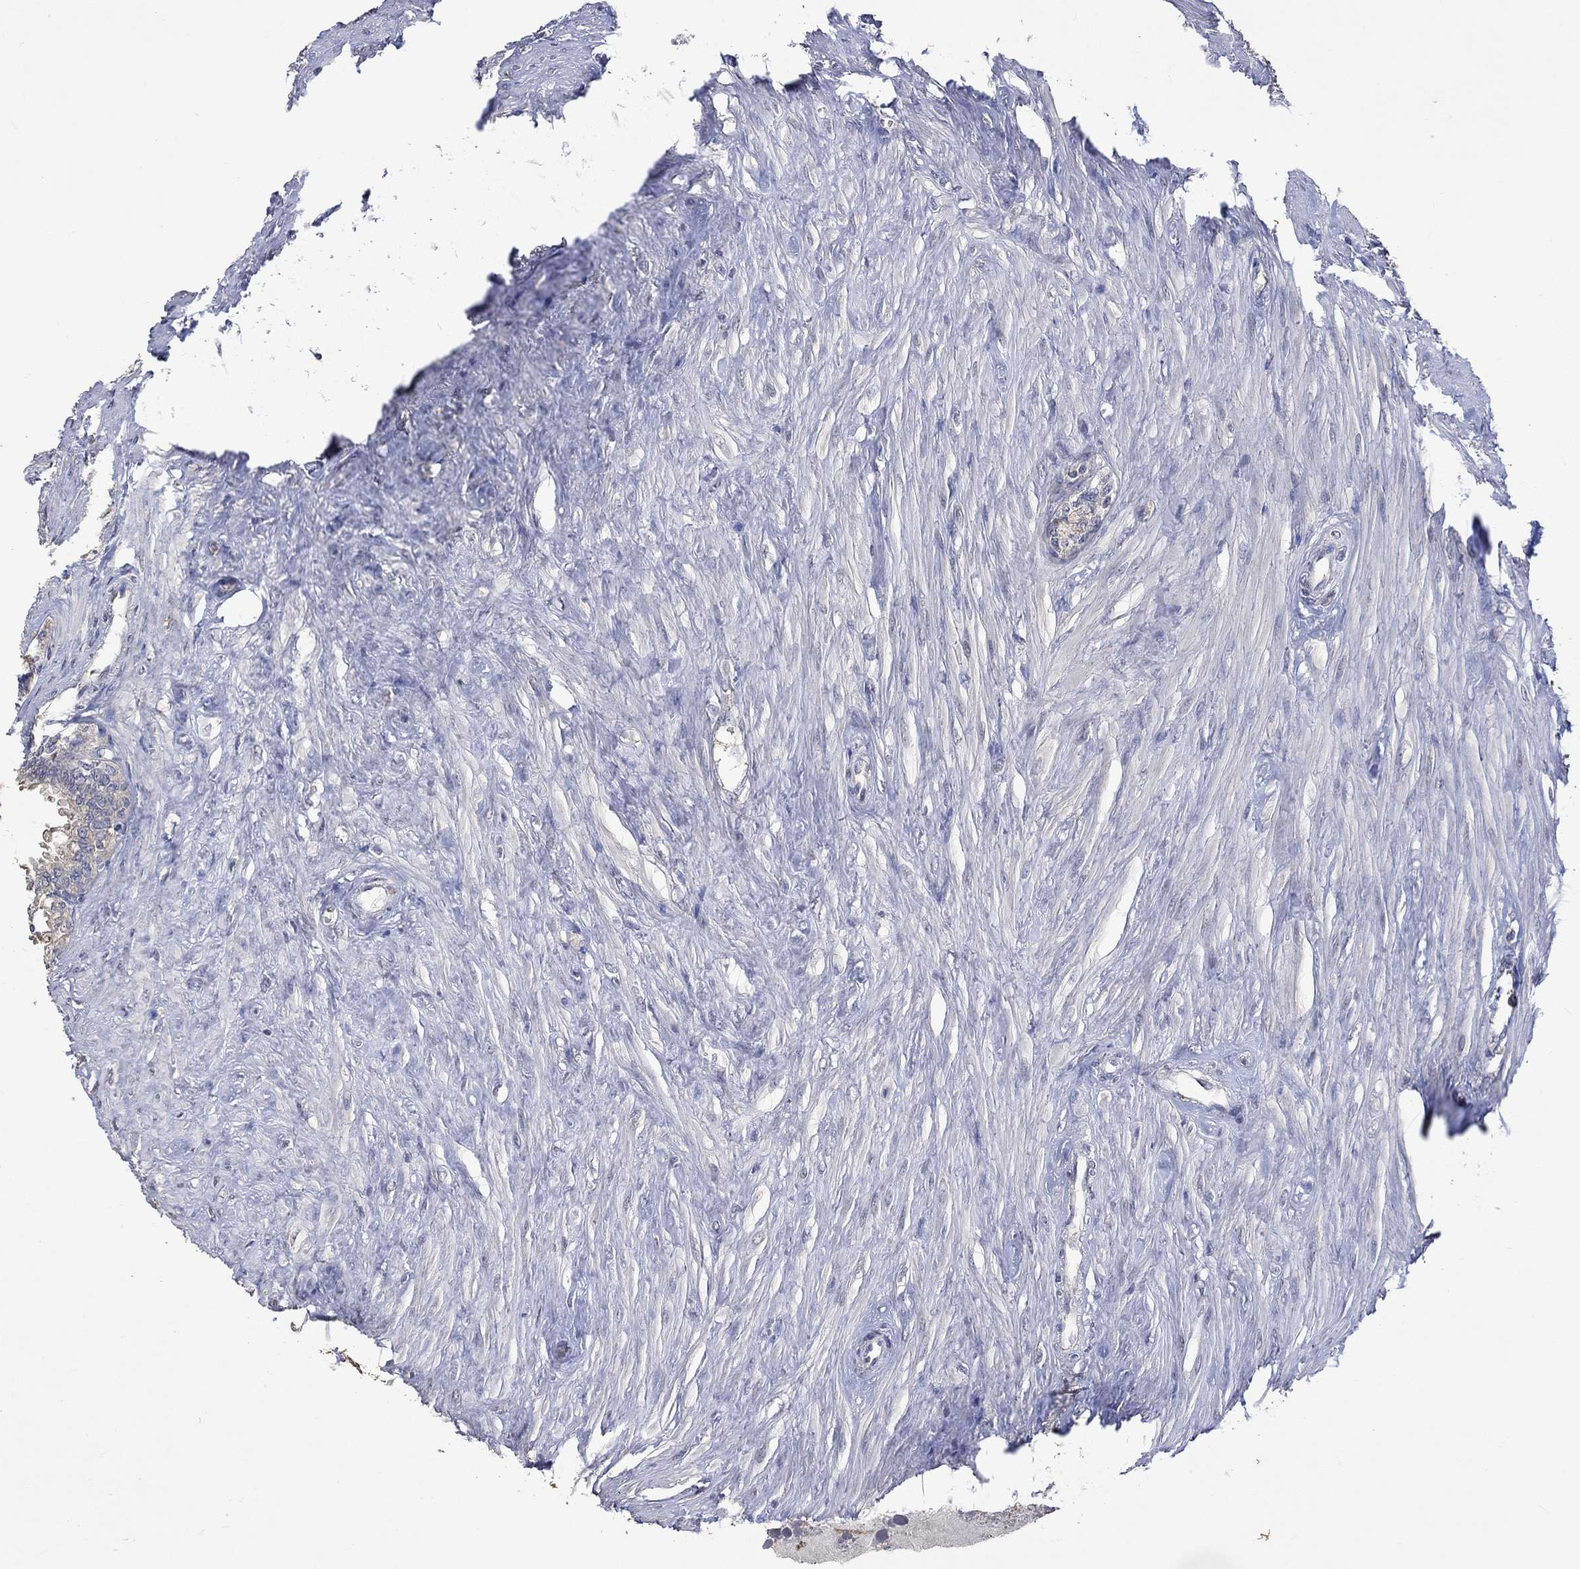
{"staining": {"intensity": "negative", "quantity": "none", "location": "none"}, "tissue": "seminal vesicle", "cell_type": "Glandular cells", "image_type": "normal", "snomed": [{"axis": "morphology", "description": "Normal tissue, NOS"}, {"axis": "morphology", "description": "Urothelial carcinoma, NOS"}, {"axis": "topography", "description": "Urinary bladder"}, {"axis": "topography", "description": "Seminal veicle"}], "caption": "Histopathology image shows no protein positivity in glandular cells of normal seminal vesicle.", "gene": "PTPN20", "patient": {"sex": "male", "age": 76}}